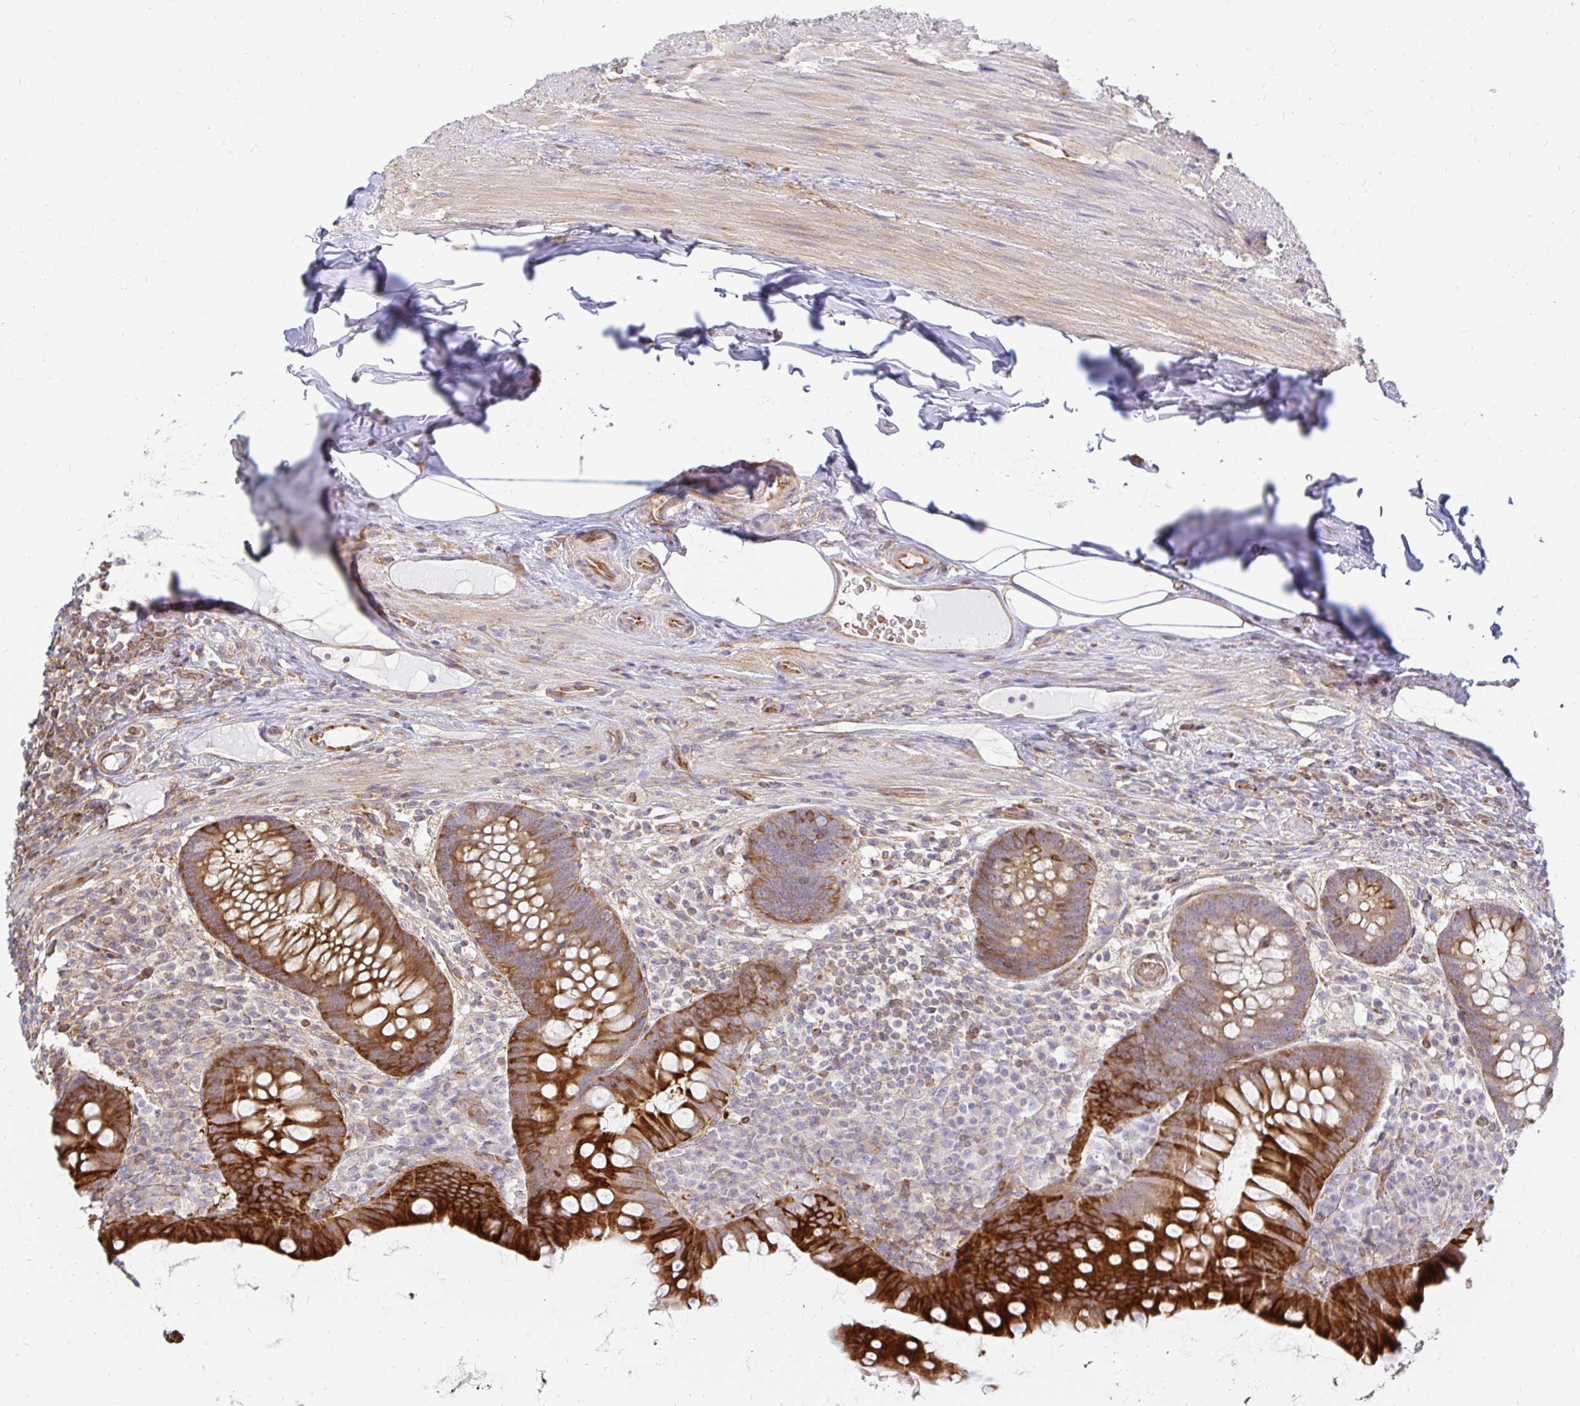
{"staining": {"intensity": "strong", "quantity": ">75%", "location": "cytoplasmic/membranous"}, "tissue": "appendix", "cell_type": "Glandular cells", "image_type": "normal", "snomed": [{"axis": "morphology", "description": "Normal tissue, NOS"}, {"axis": "topography", "description": "Appendix"}], "caption": "Appendix stained for a protein (brown) demonstrates strong cytoplasmic/membranous positive expression in approximately >75% of glandular cells.", "gene": "CAST", "patient": {"sex": "male", "age": 71}}